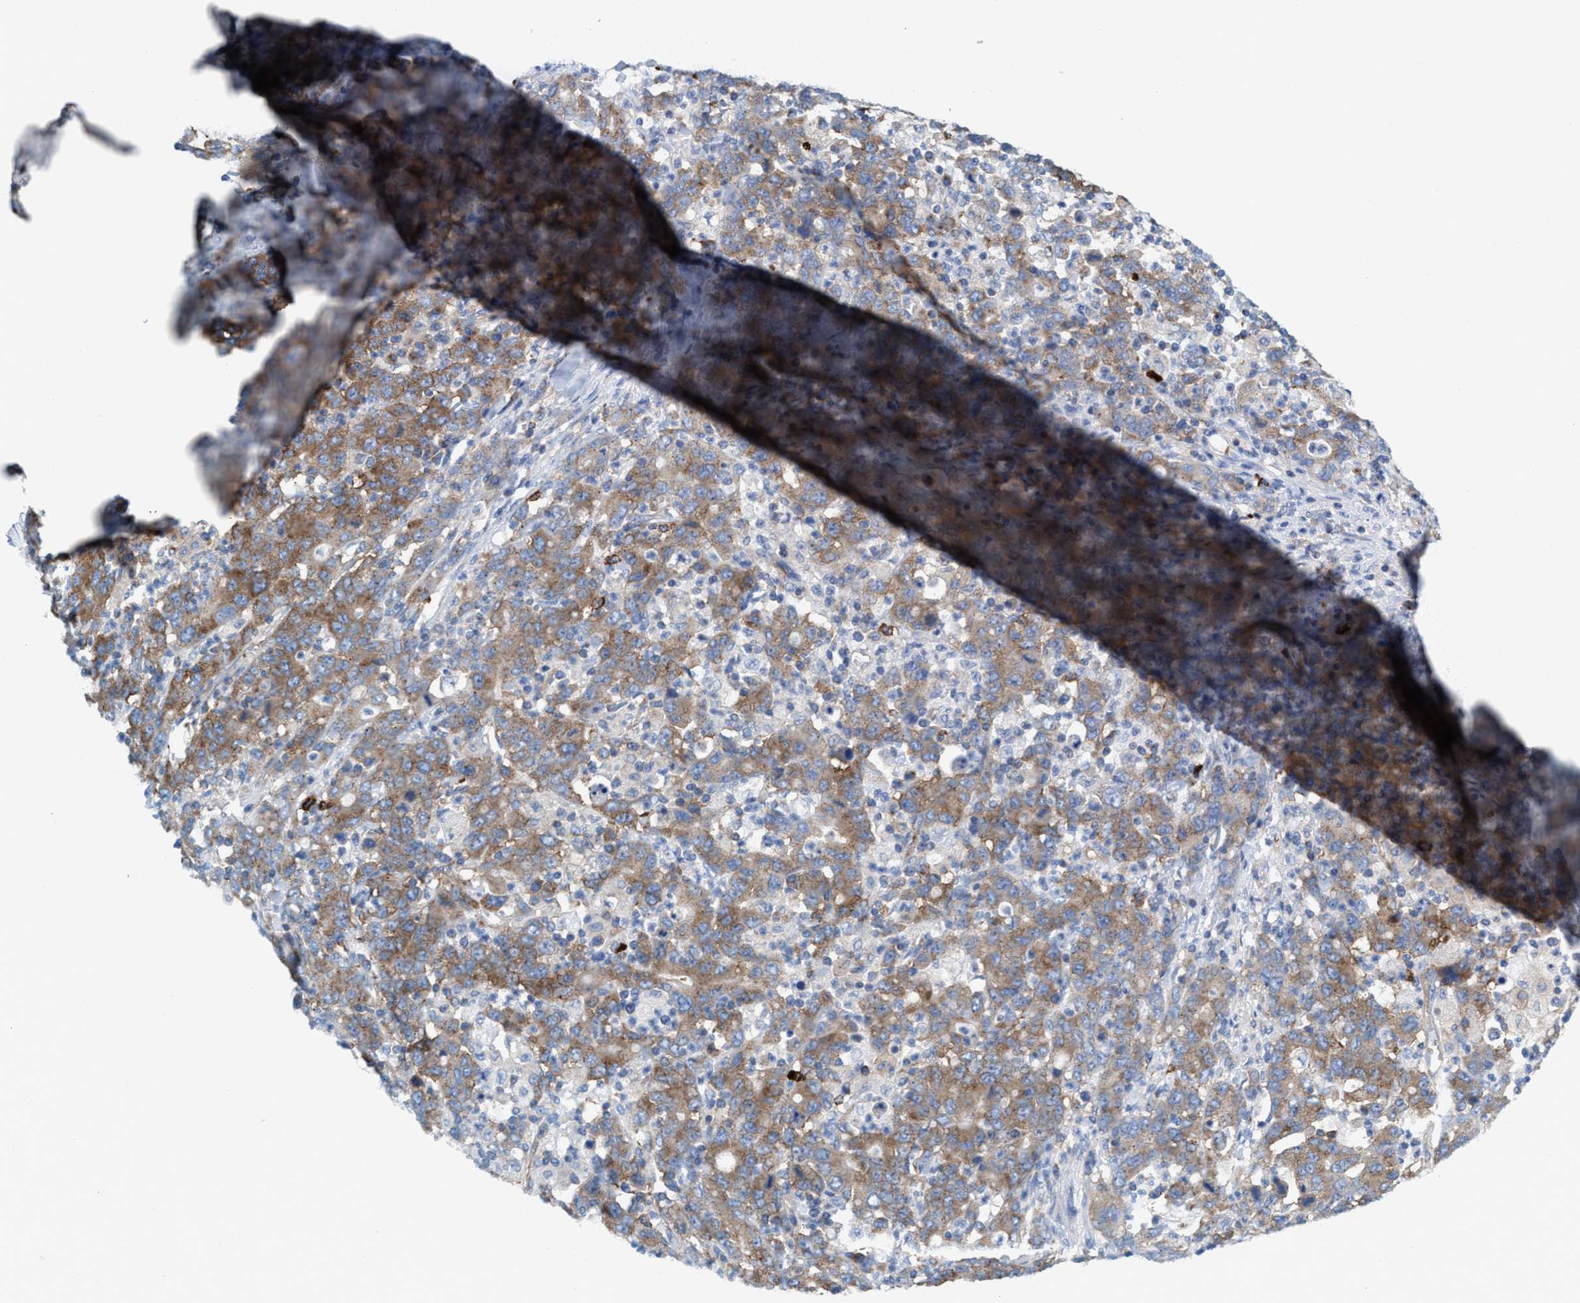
{"staining": {"intensity": "moderate", "quantity": ">75%", "location": "cytoplasmic/membranous"}, "tissue": "stomach cancer", "cell_type": "Tumor cells", "image_type": "cancer", "snomed": [{"axis": "morphology", "description": "Adenocarcinoma, NOS"}, {"axis": "topography", "description": "Stomach, upper"}], "caption": "The immunohistochemical stain shows moderate cytoplasmic/membranous staining in tumor cells of stomach cancer (adenocarcinoma) tissue.", "gene": "NYAP1", "patient": {"sex": "male", "age": 69}}